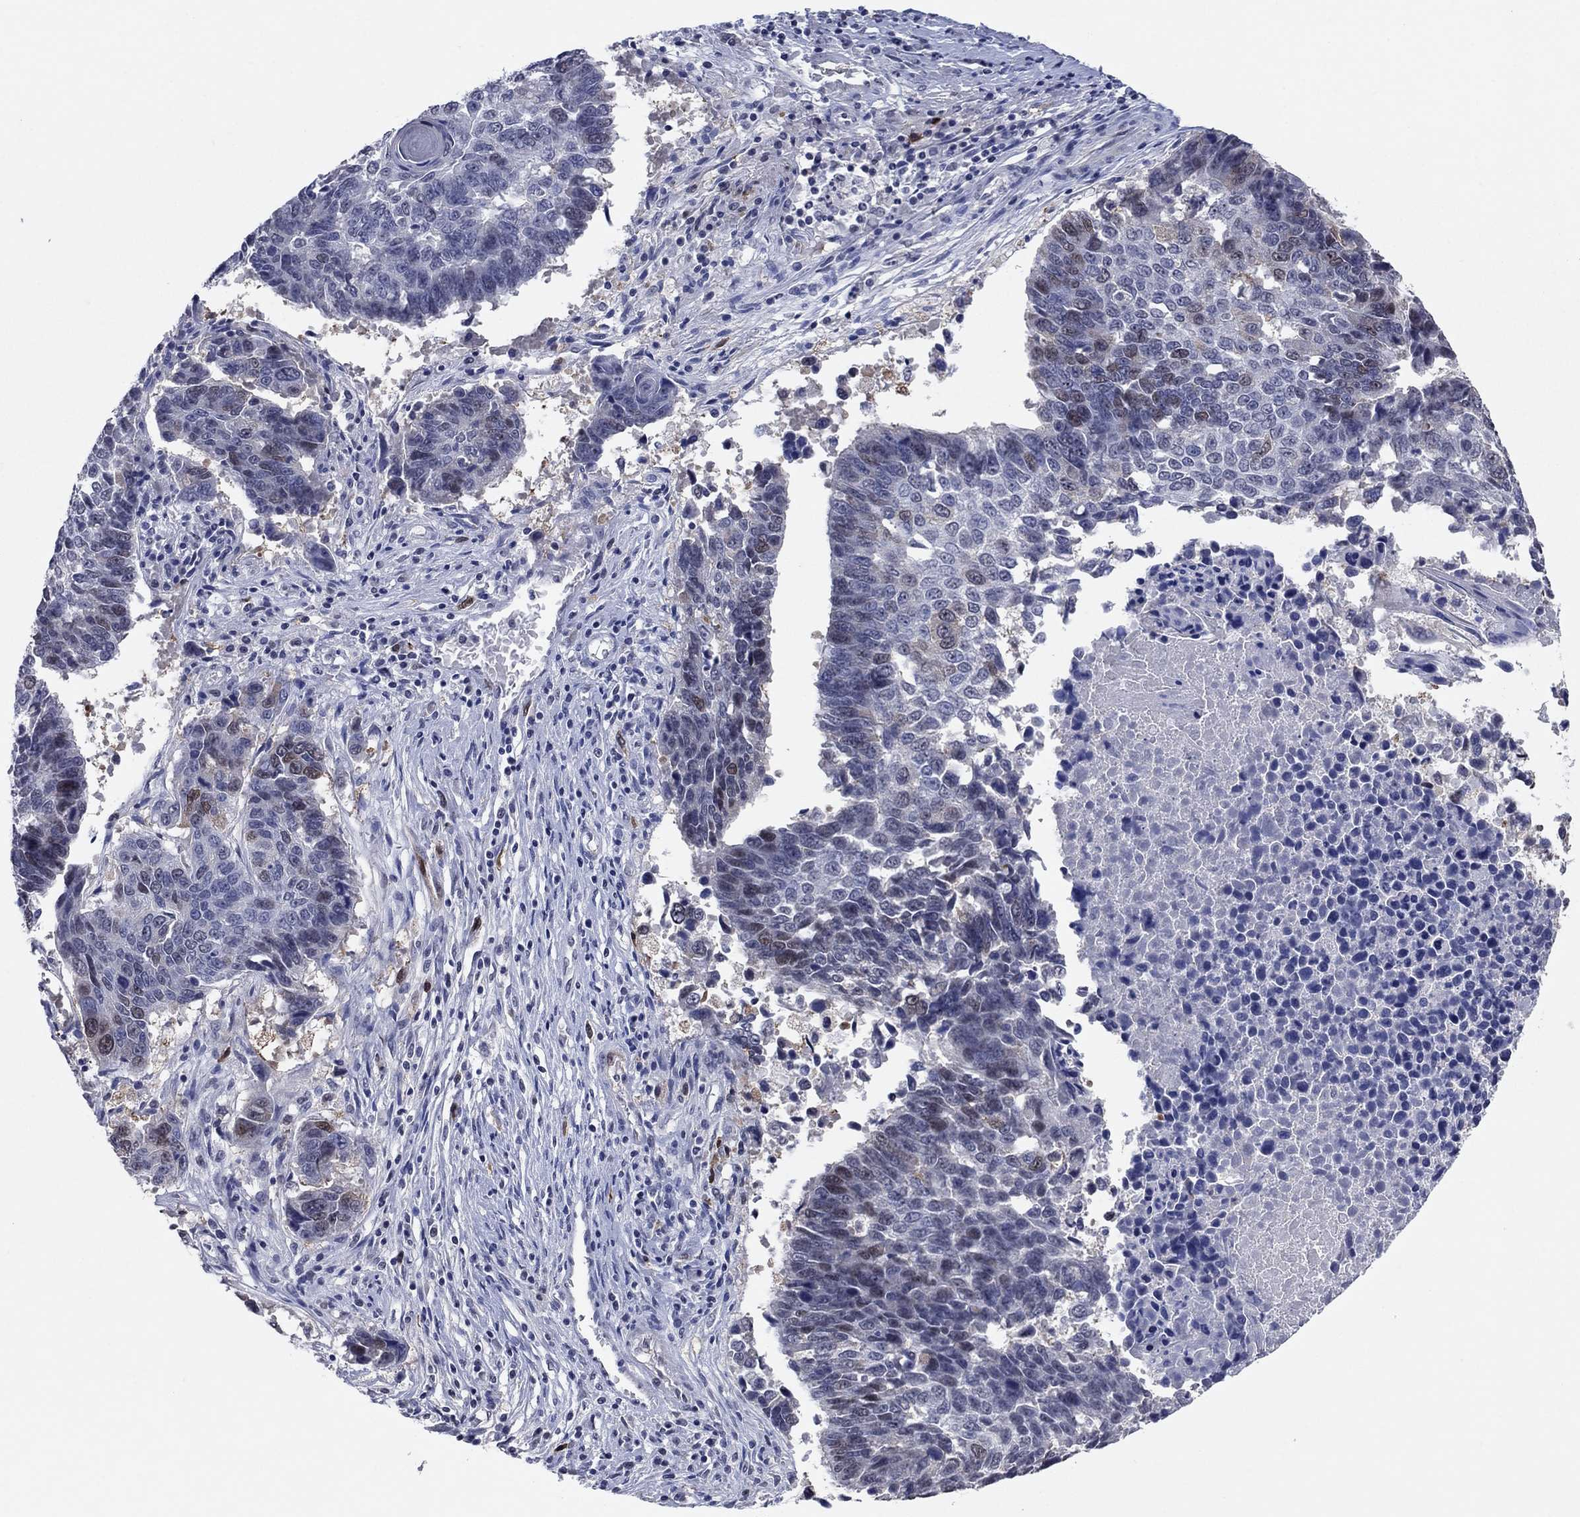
{"staining": {"intensity": "moderate", "quantity": "<25%", "location": "nuclear"}, "tissue": "lung cancer", "cell_type": "Tumor cells", "image_type": "cancer", "snomed": [{"axis": "morphology", "description": "Squamous cell carcinoma, NOS"}, {"axis": "topography", "description": "Lung"}], "caption": "Protein expression analysis of human lung cancer (squamous cell carcinoma) reveals moderate nuclear positivity in about <25% of tumor cells.", "gene": "TYMS", "patient": {"sex": "male", "age": 73}}